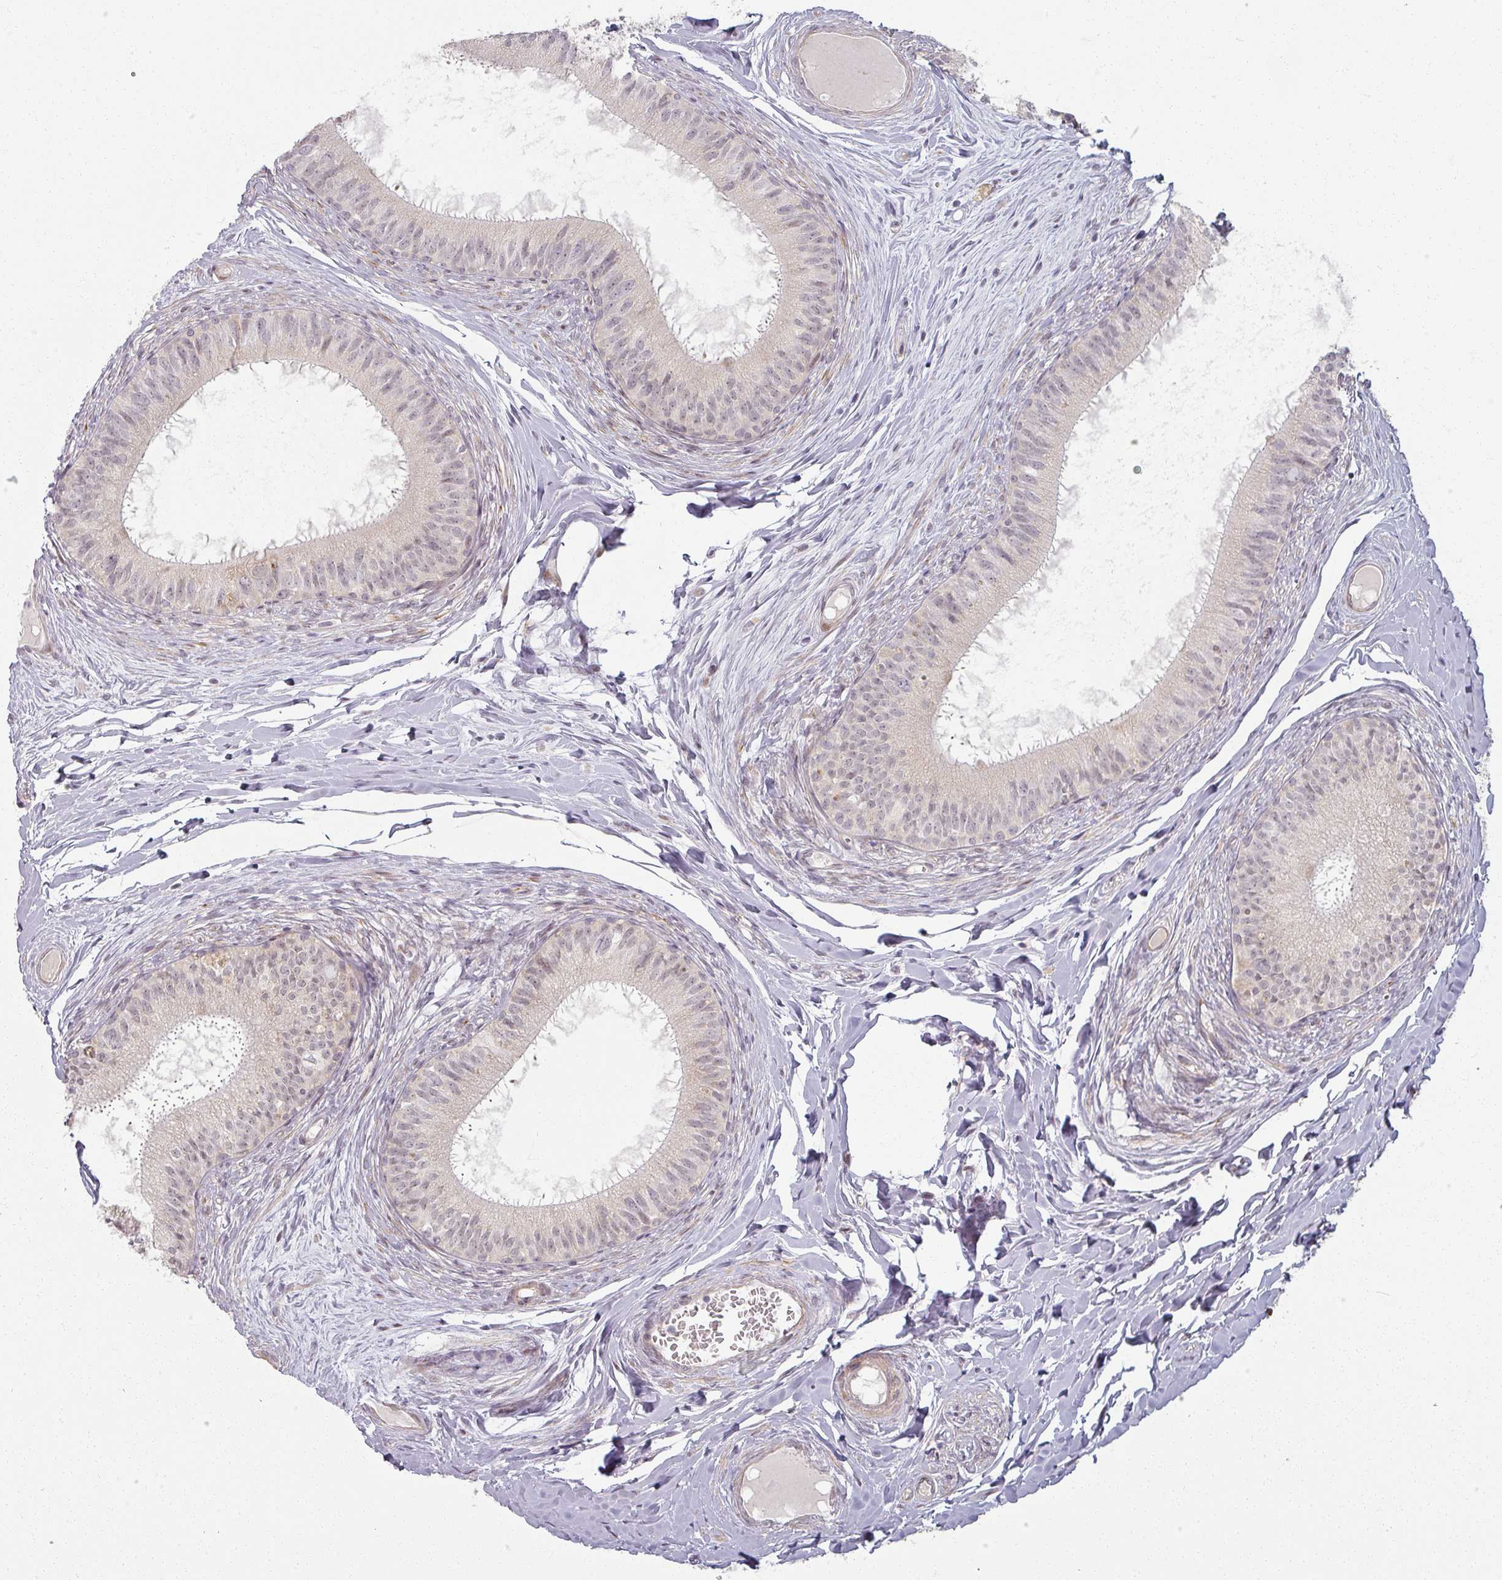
{"staining": {"intensity": "moderate", "quantity": "25%-75%", "location": "cytoplasmic/membranous,nuclear"}, "tissue": "epididymis", "cell_type": "Glandular cells", "image_type": "normal", "snomed": [{"axis": "morphology", "description": "Normal tissue, NOS"}, {"axis": "topography", "description": "Epididymis"}], "caption": "Normal epididymis demonstrates moderate cytoplasmic/membranous,nuclear staining in approximately 25%-75% of glandular cells, visualized by immunohistochemistry.", "gene": "MED19", "patient": {"sex": "male", "age": 25}}